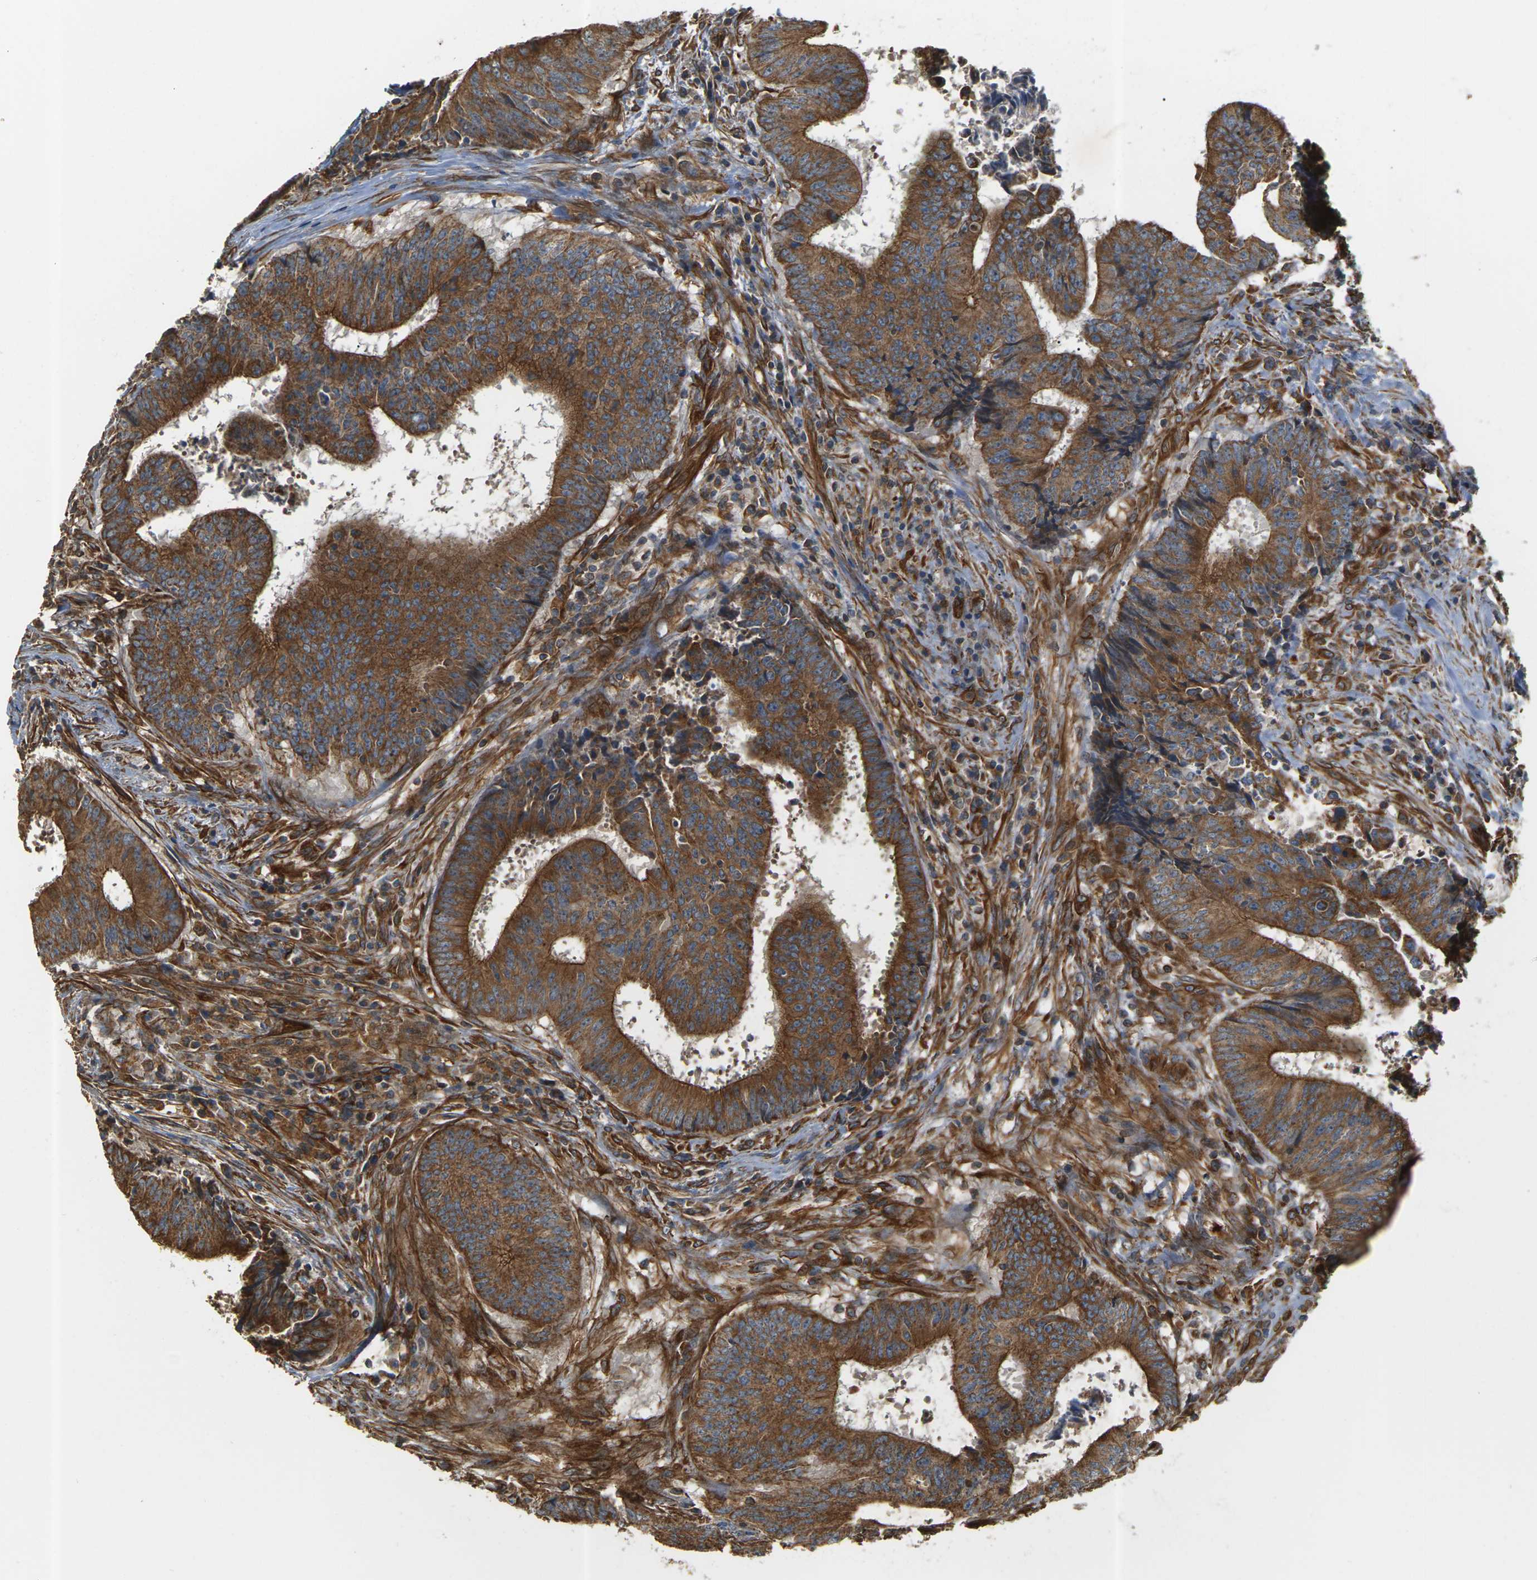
{"staining": {"intensity": "strong", "quantity": ">75%", "location": "cytoplasmic/membranous"}, "tissue": "colorectal cancer", "cell_type": "Tumor cells", "image_type": "cancer", "snomed": [{"axis": "morphology", "description": "Adenocarcinoma, NOS"}, {"axis": "topography", "description": "Rectum"}], "caption": "This is a photomicrograph of immunohistochemistry (IHC) staining of colorectal adenocarcinoma, which shows strong positivity in the cytoplasmic/membranous of tumor cells.", "gene": "PCDHB4", "patient": {"sex": "male", "age": 72}}